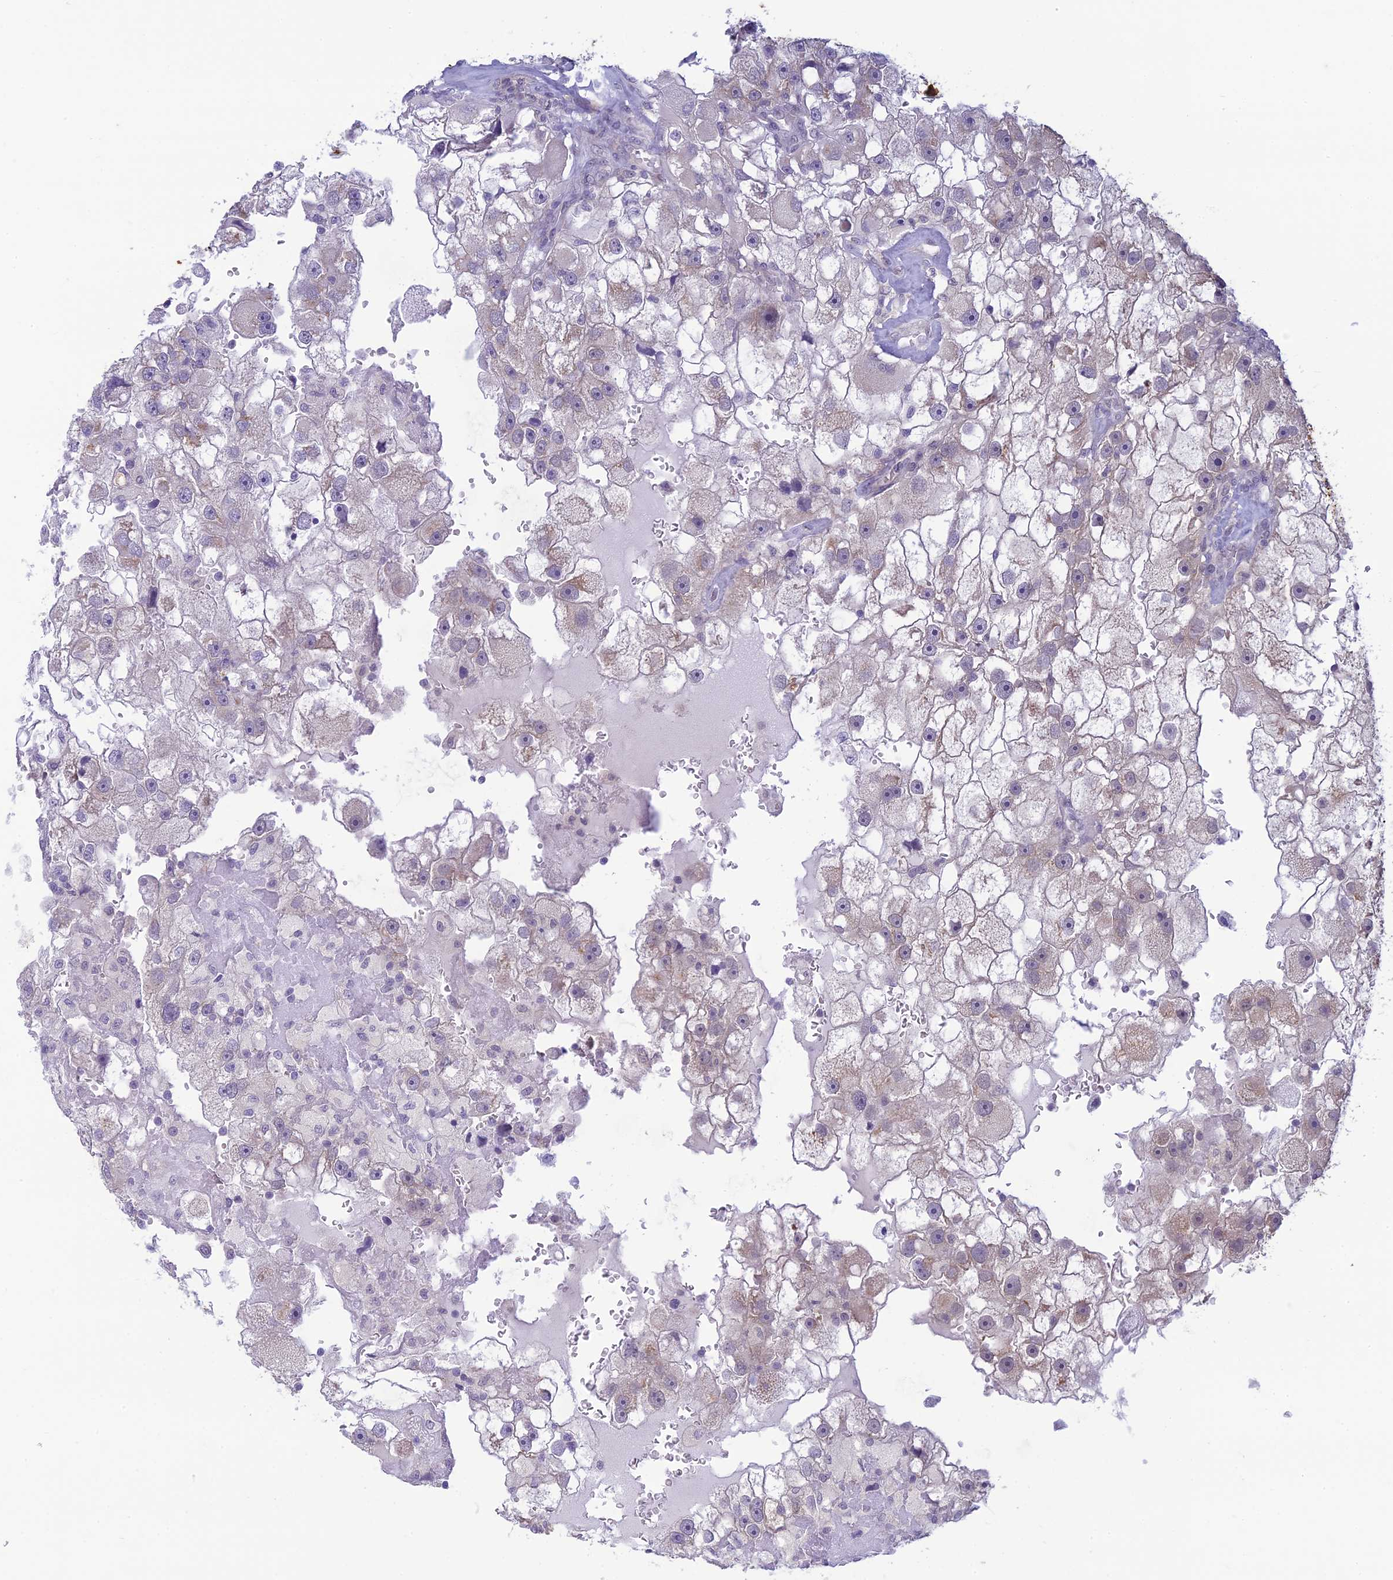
{"staining": {"intensity": "negative", "quantity": "none", "location": "none"}, "tissue": "renal cancer", "cell_type": "Tumor cells", "image_type": "cancer", "snomed": [{"axis": "morphology", "description": "Adenocarcinoma, NOS"}, {"axis": "topography", "description": "Kidney"}], "caption": "Image shows no significant protein staining in tumor cells of renal adenocarcinoma. Nuclei are stained in blue.", "gene": "SKIC8", "patient": {"sex": "male", "age": 63}}